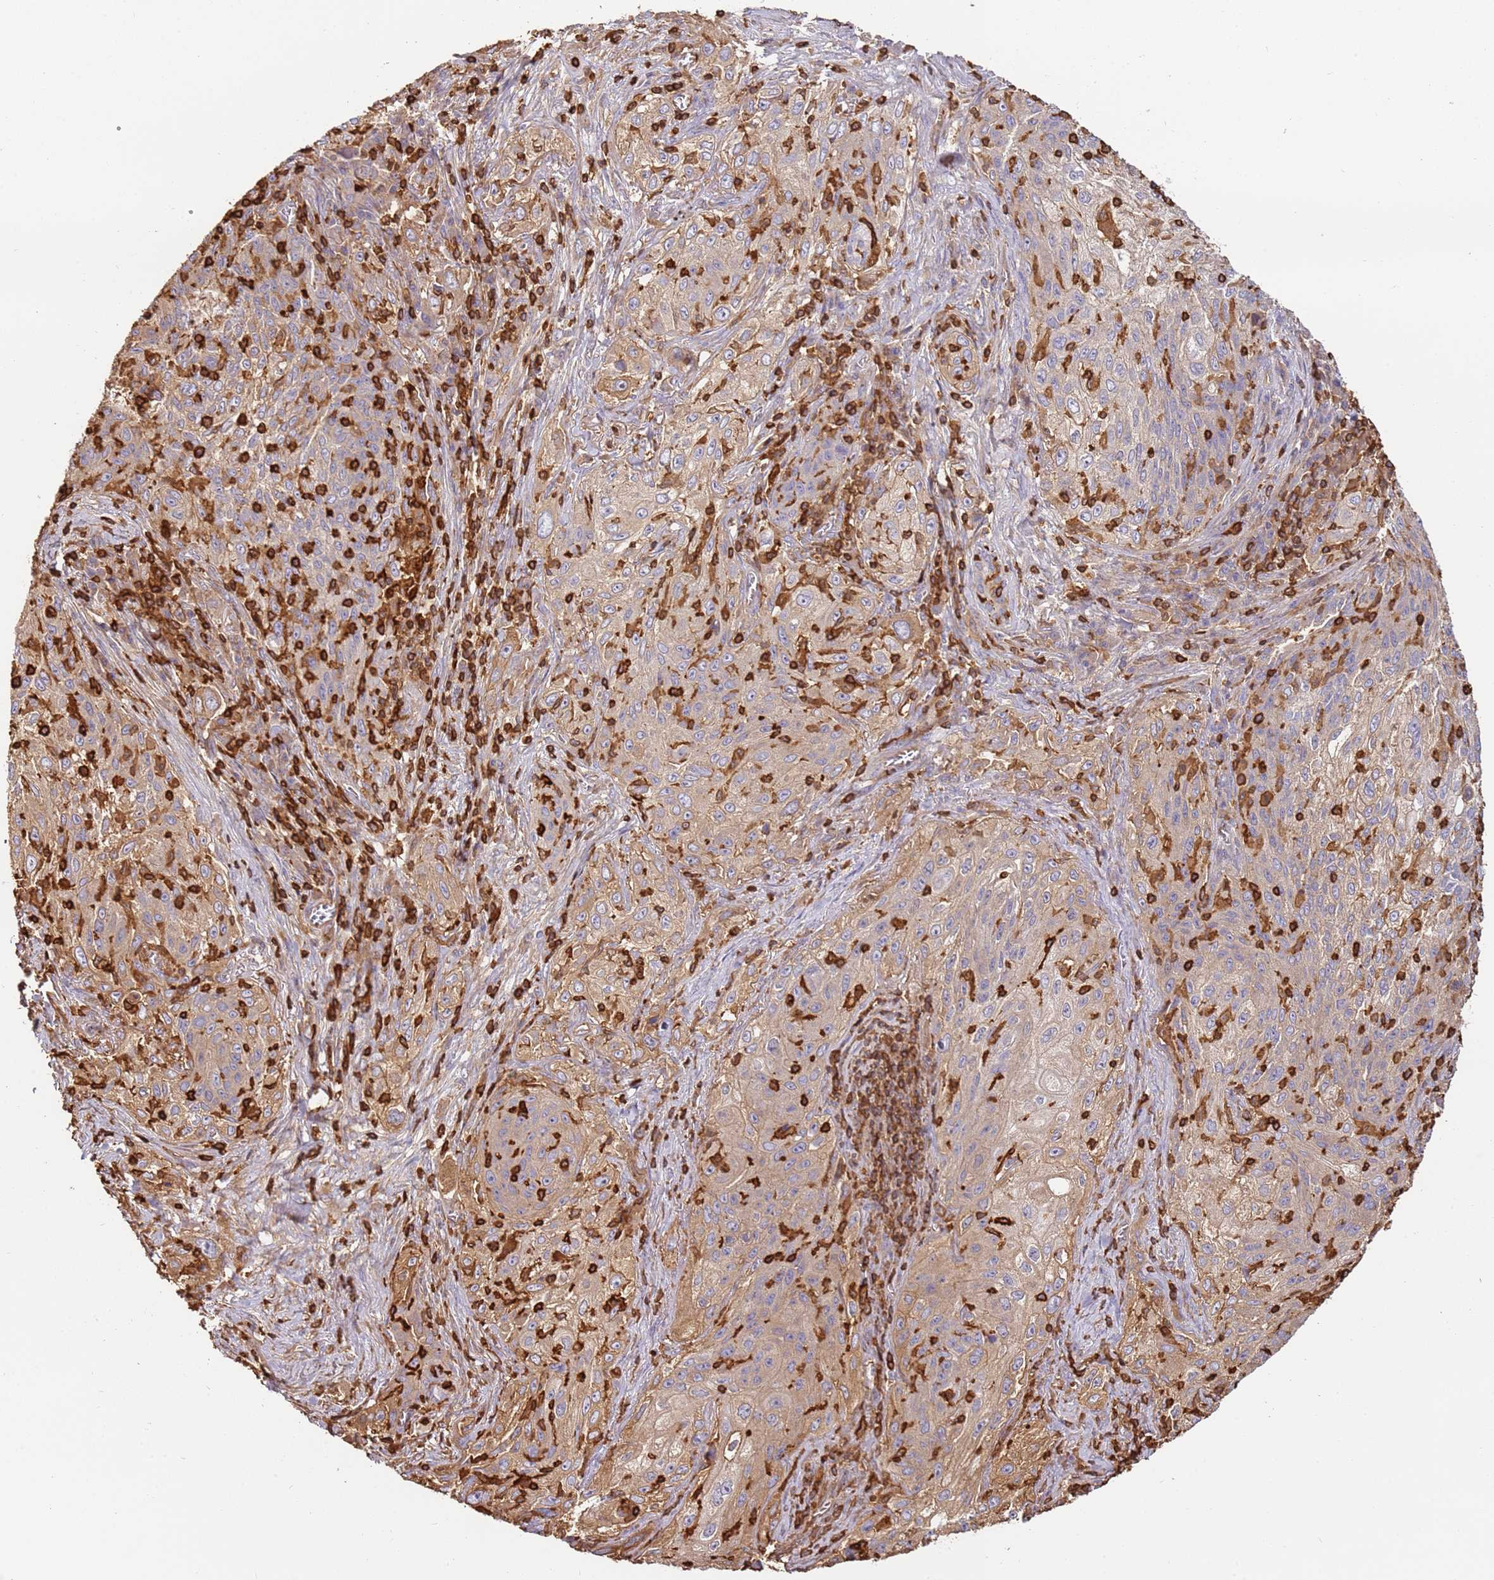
{"staining": {"intensity": "weak", "quantity": ">75%", "location": "cytoplasmic/membranous"}, "tissue": "lung cancer", "cell_type": "Tumor cells", "image_type": "cancer", "snomed": [{"axis": "morphology", "description": "Squamous cell carcinoma, NOS"}, {"axis": "topography", "description": "Lung"}], "caption": "Brown immunohistochemical staining in lung cancer demonstrates weak cytoplasmic/membranous staining in approximately >75% of tumor cells.", "gene": "OR6P1", "patient": {"sex": "female", "age": 69}}